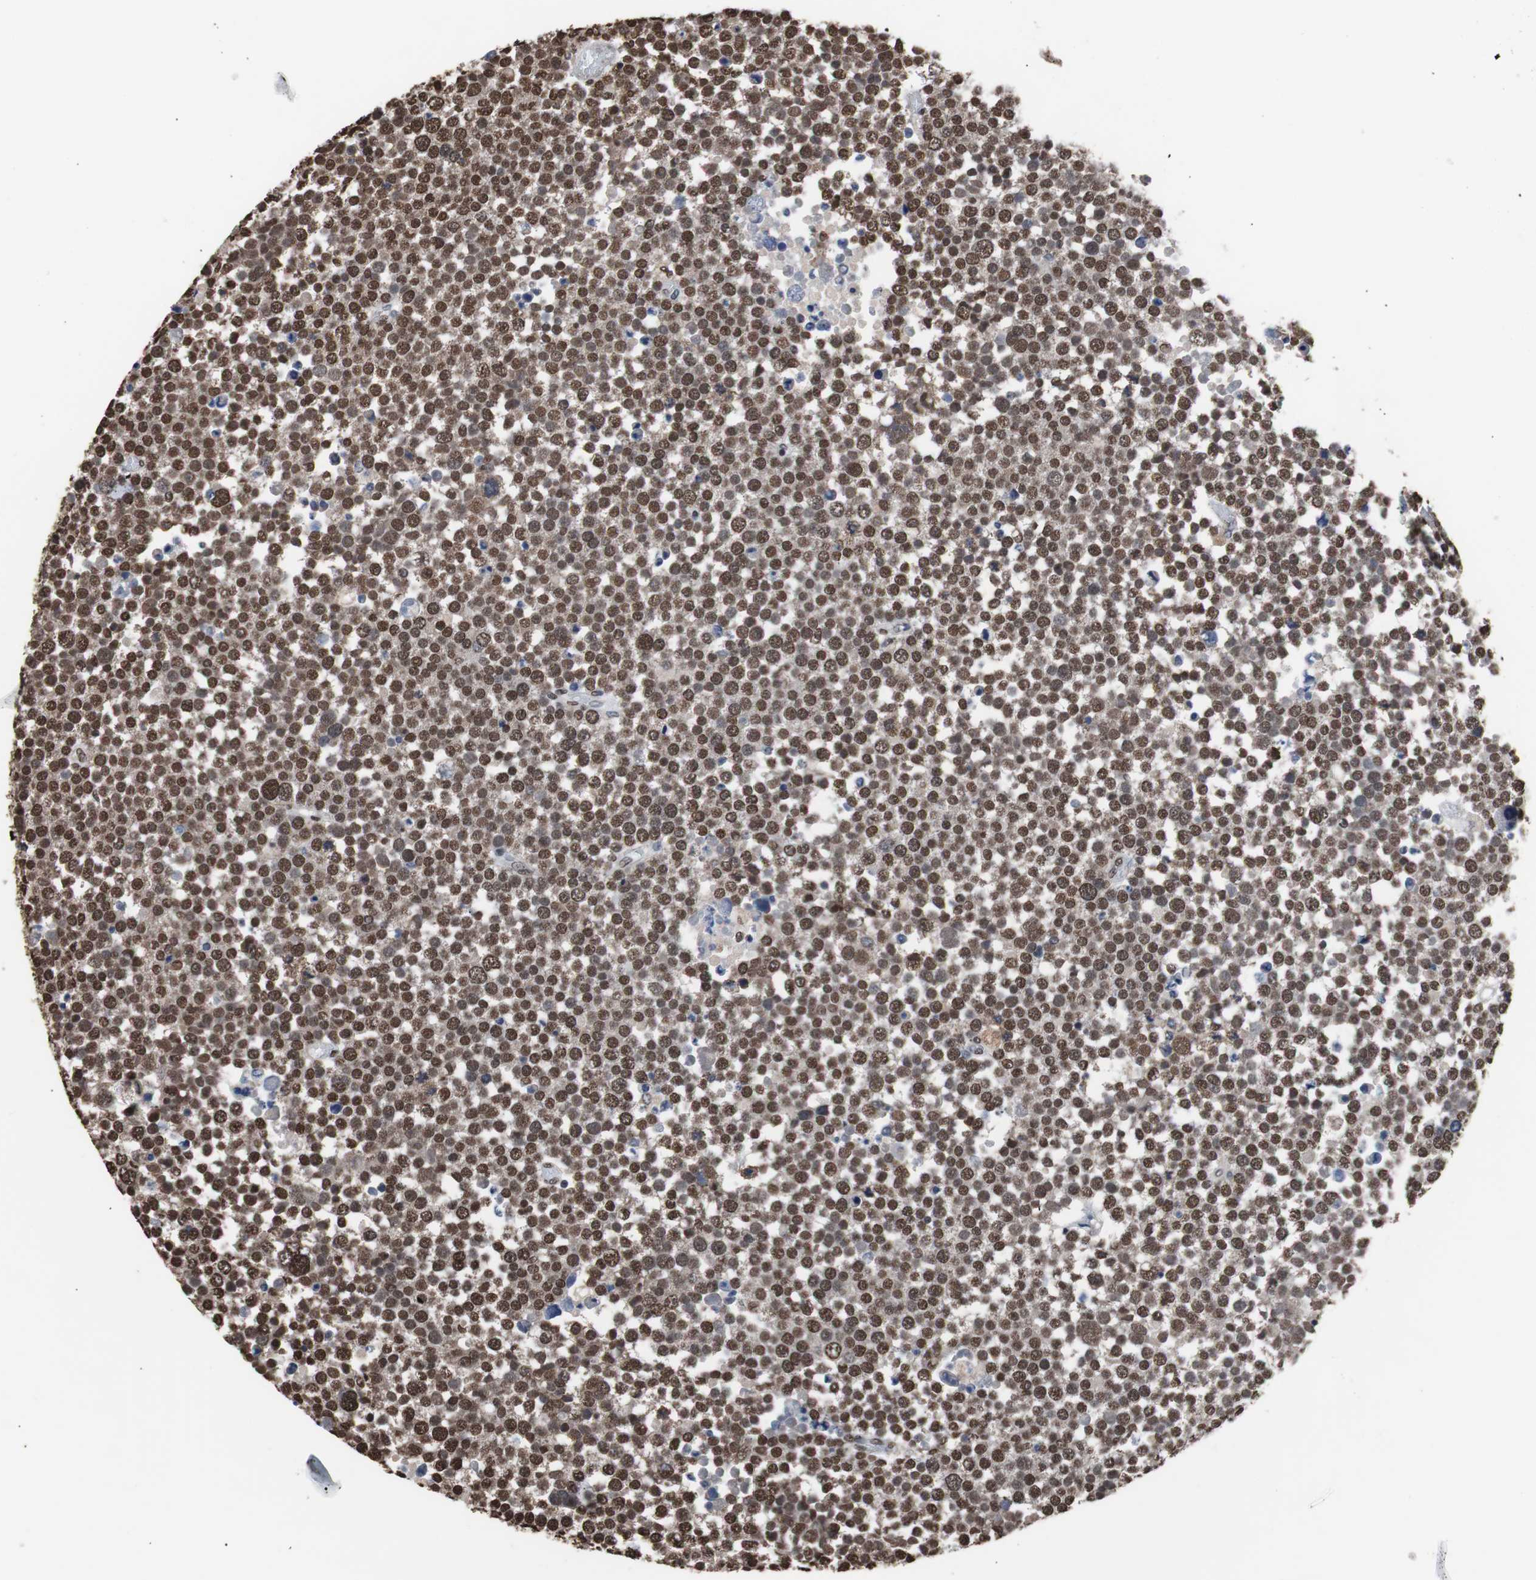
{"staining": {"intensity": "moderate", "quantity": ">75%", "location": "nuclear"}, "tissue": "testis cancer", "cell_type": "Tumor cells", "image_type": "cancer", "snomed": [{"axis": "morphology", "description": "Seminoma, NOS"}, {"axis": "topography", "description": "Testis"}], "caption": "Immunohistochemistry (DAB) staining of seminoma (testis) exhibits moderate nuclear protein staining in about >75% of tumor cells.", "gene": "MED27", "patient": {"sex": "male", "age": 71}}